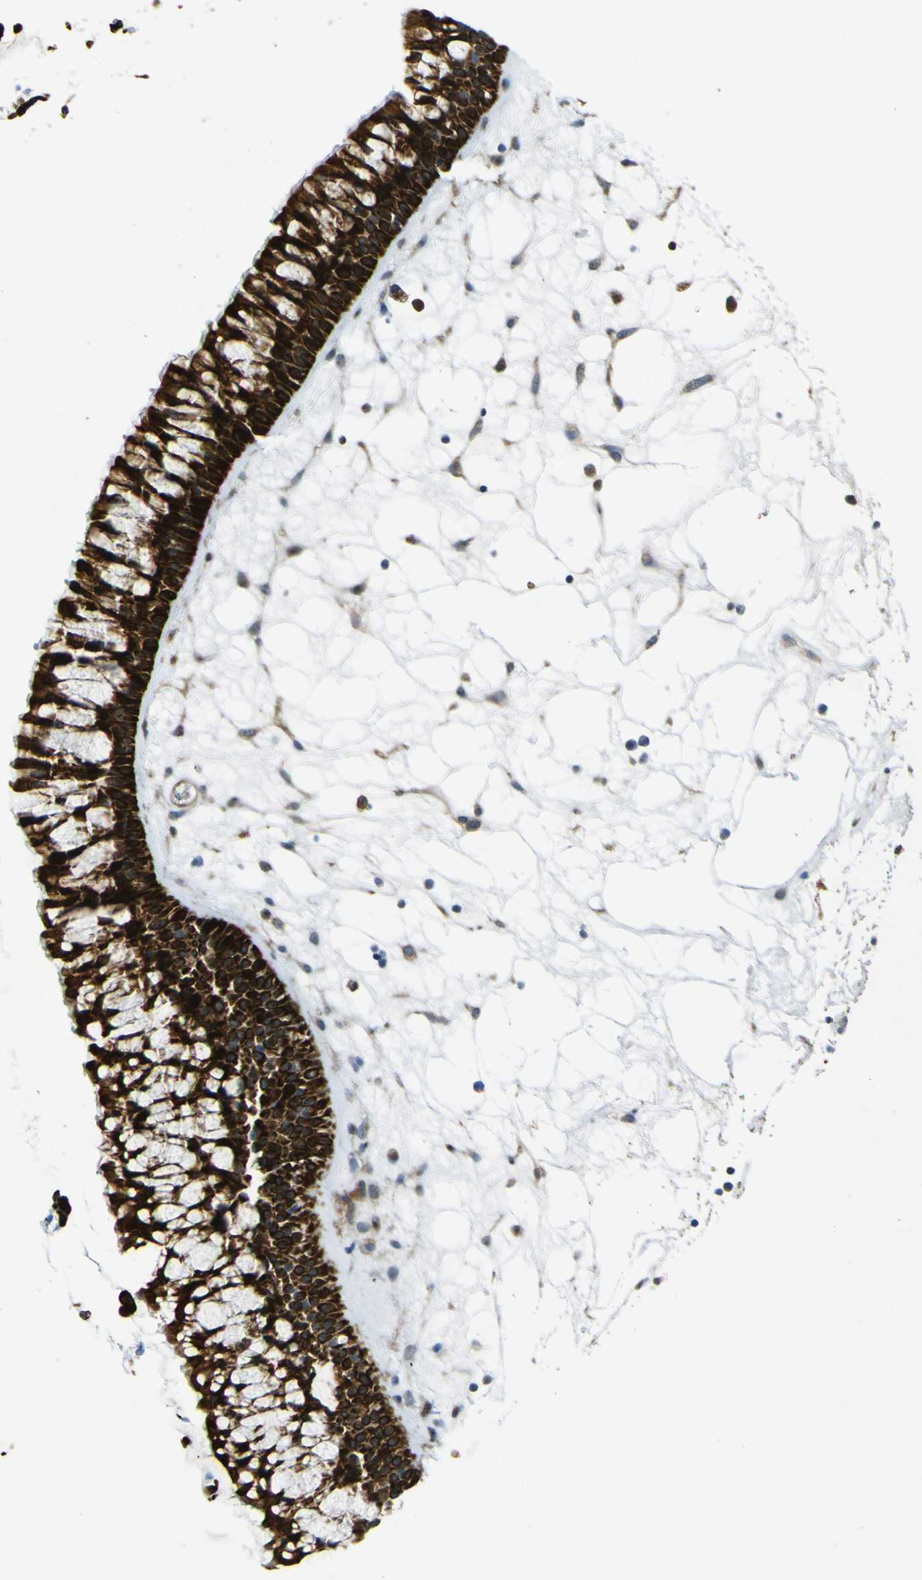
{"staining": {"intensity": "strong", "quantity": ">75%", "location": "cytoplasmic/membranous"}, "tissue": "nasopharynx", "cell_type": "Respiratory epithelial cells", "image_type": "normal", "snomed": [{"axis": "morphology", "description": "Normal tissue, NOS"}, {"axis": "morphology", "description": "Inflammation, NOS"}, {"axis": "topography", "description": "Nasopharynx"}], "caption": "Nasopharynx stained with DAB immunohistochemistry (IHC) demonstrates high levels of strong cytoplasmic/membranous expression in approximately >75% of respiratory epithelial cells.", "gene": "LBHD1", "patient": {"sex": "male", "age": 48}}